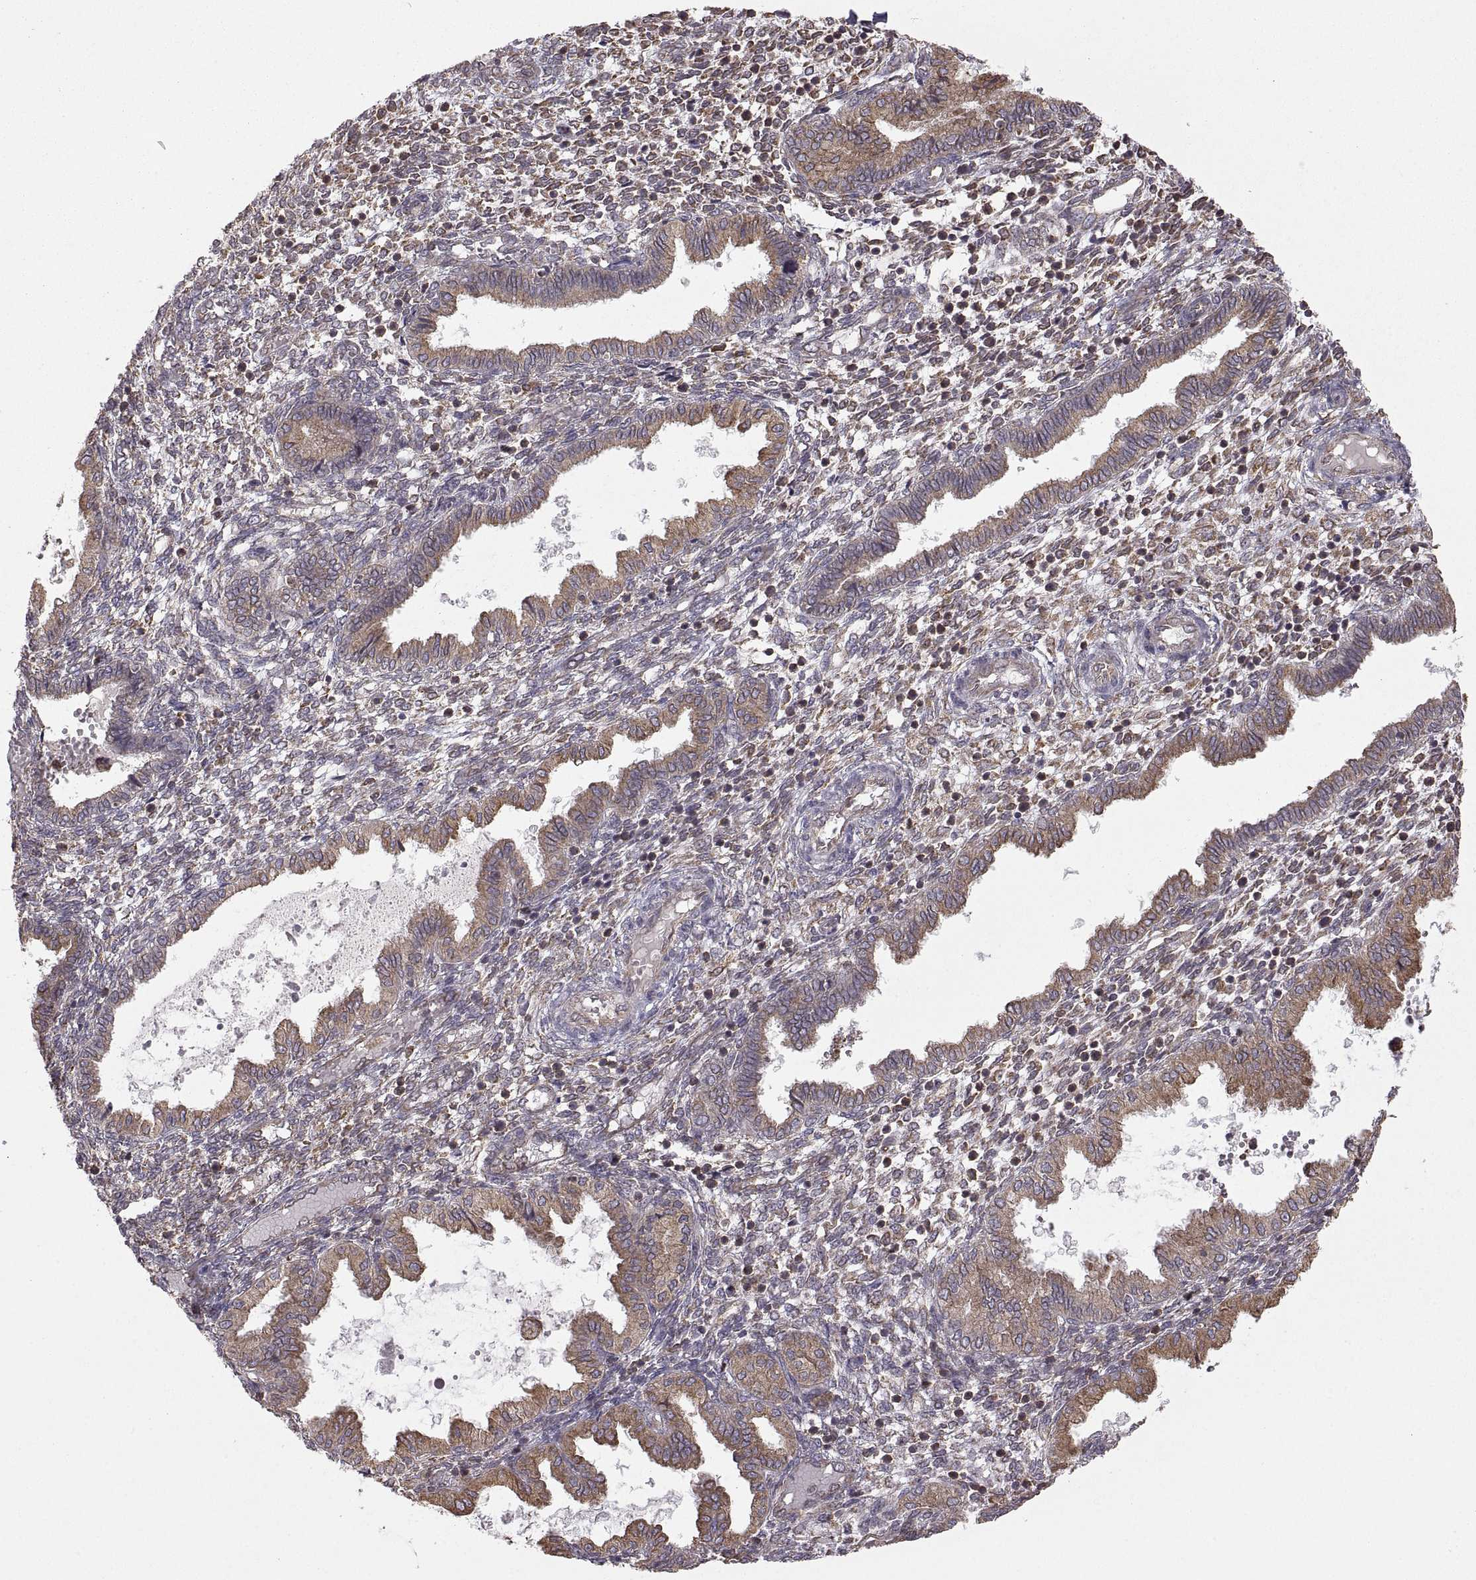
{"staining": {"intensity": "weak", "quantity": "25%-75%", "location": "cytoplasmic/membranous"}, "tissue": "endometrium", "cell_type": "Cells in endometrial stroma", "image_type": "normal", "snomed": [{"axis": "morphology", "description": "Normal tissue, NOS"}, {"axis": "topography", "description": "Endometrium"}], "caption": "DAB (3,3'-diaminobenzidine) immunohistochemical staining of unremarkable endometrium displays weak cytoplasmic/membranous protein staining in about 25%-75% of cells in endometrial stroma. The staining is performed using DAB (3,3'-diaminobenzidine) brown chromogen to label protein expression. The nuclei are counter-stained blue using hematoxylin.", "gene": "PDIA3", "patient": {"sex": "female", "age": 43}}